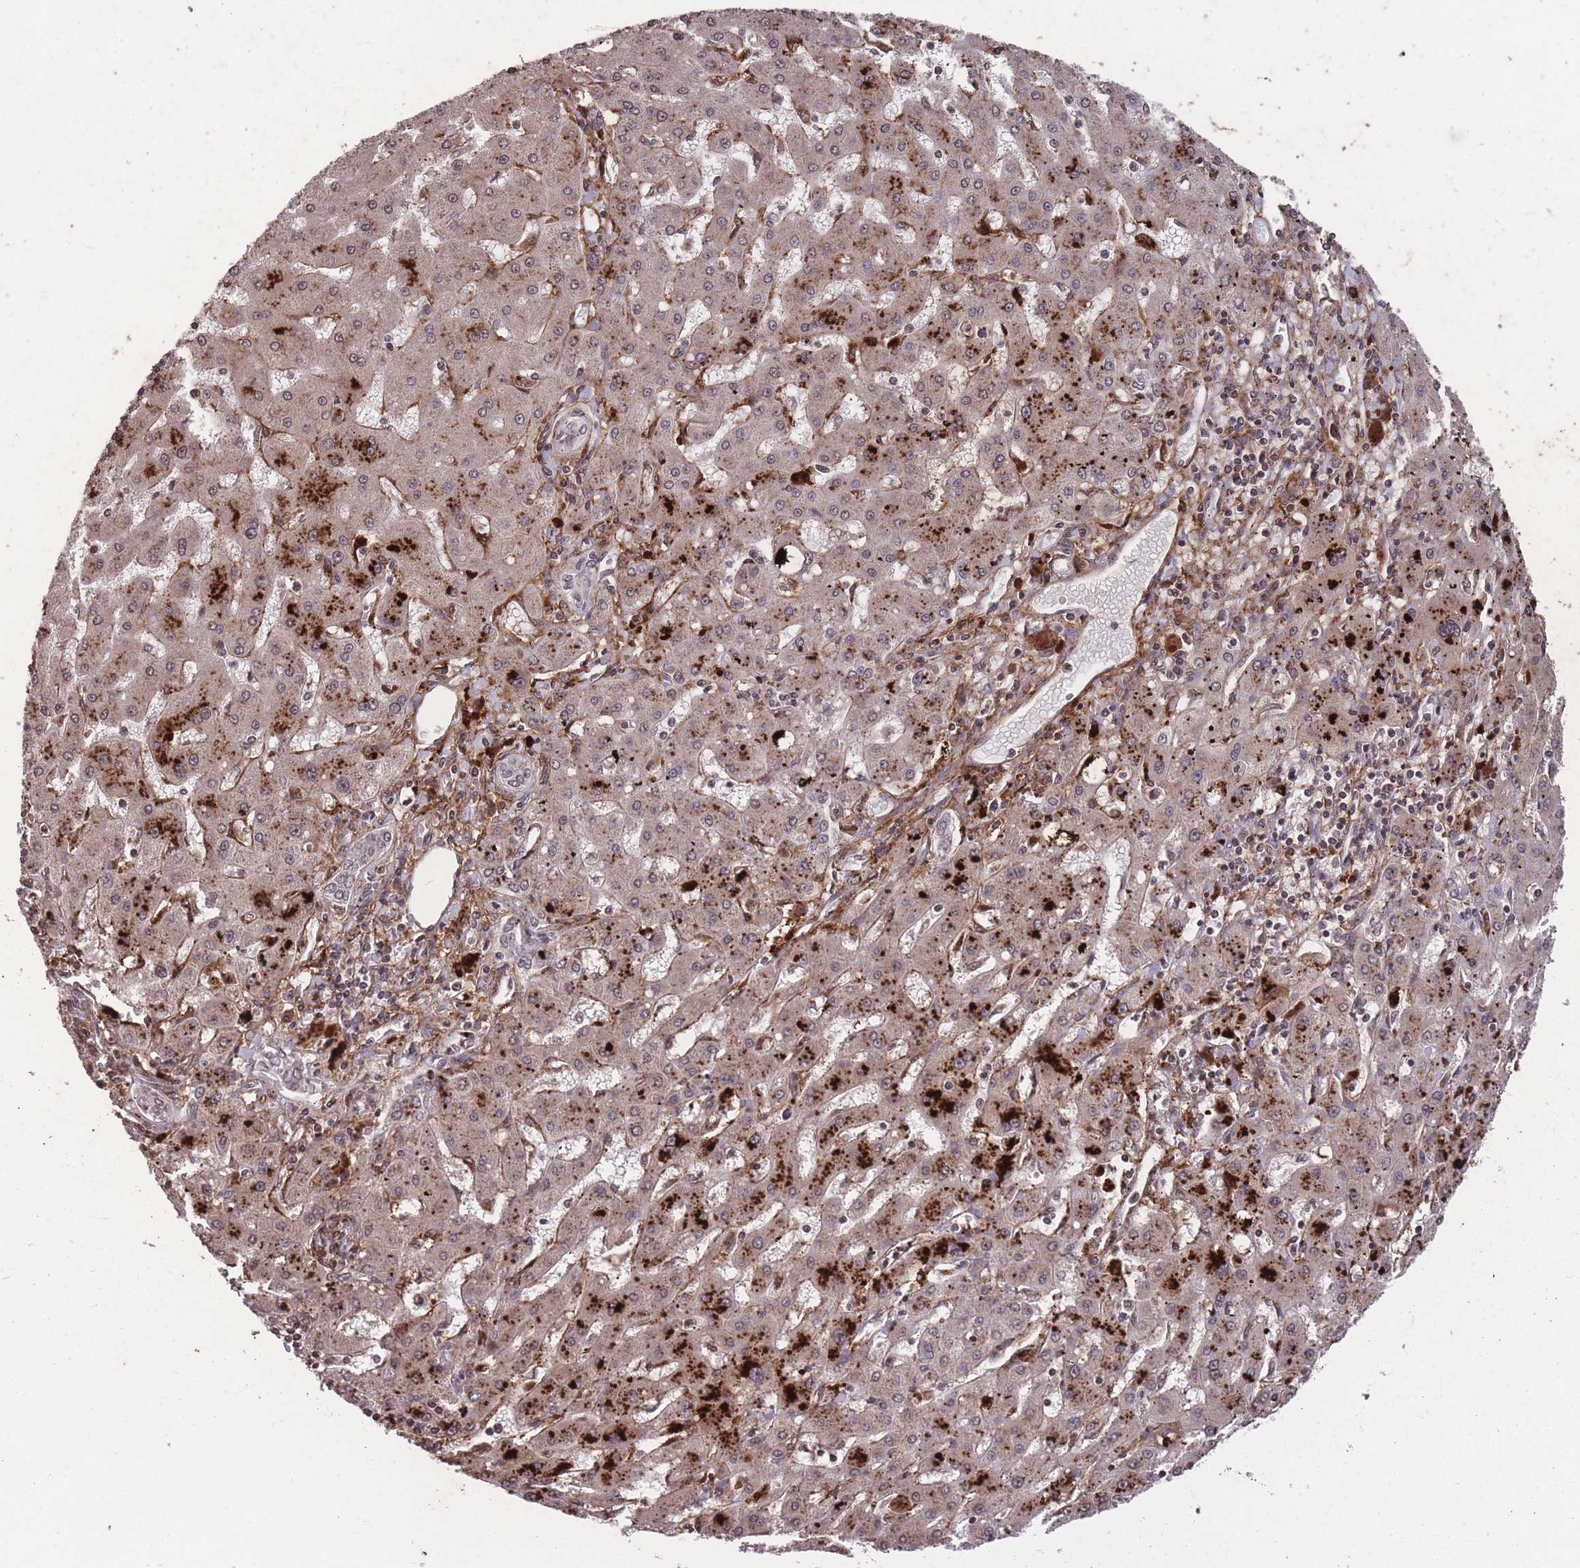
{"staining": {"intensity": "weak", "quantity": ">75%", "location": "cytoplasmic/membranous,nuclear"}, "tissue": "liver cancer", "cell_type": "Tumor cells", "image_type": "cancer", "snomed": [{"axis": "morphology", "description": "Carcinoma, Hepatocellular, NOS"}, {"axis": "topography", "description": "Liver"}], "caption": "Tumor cells display low levels of weak cytoplasmic/membranous and nuclear staining in approximately >75% of cells in human liver cancer (hepatocellular carcinoma).", "gene": "GGT5", "patient": {"sex": "male", "age": 72}}